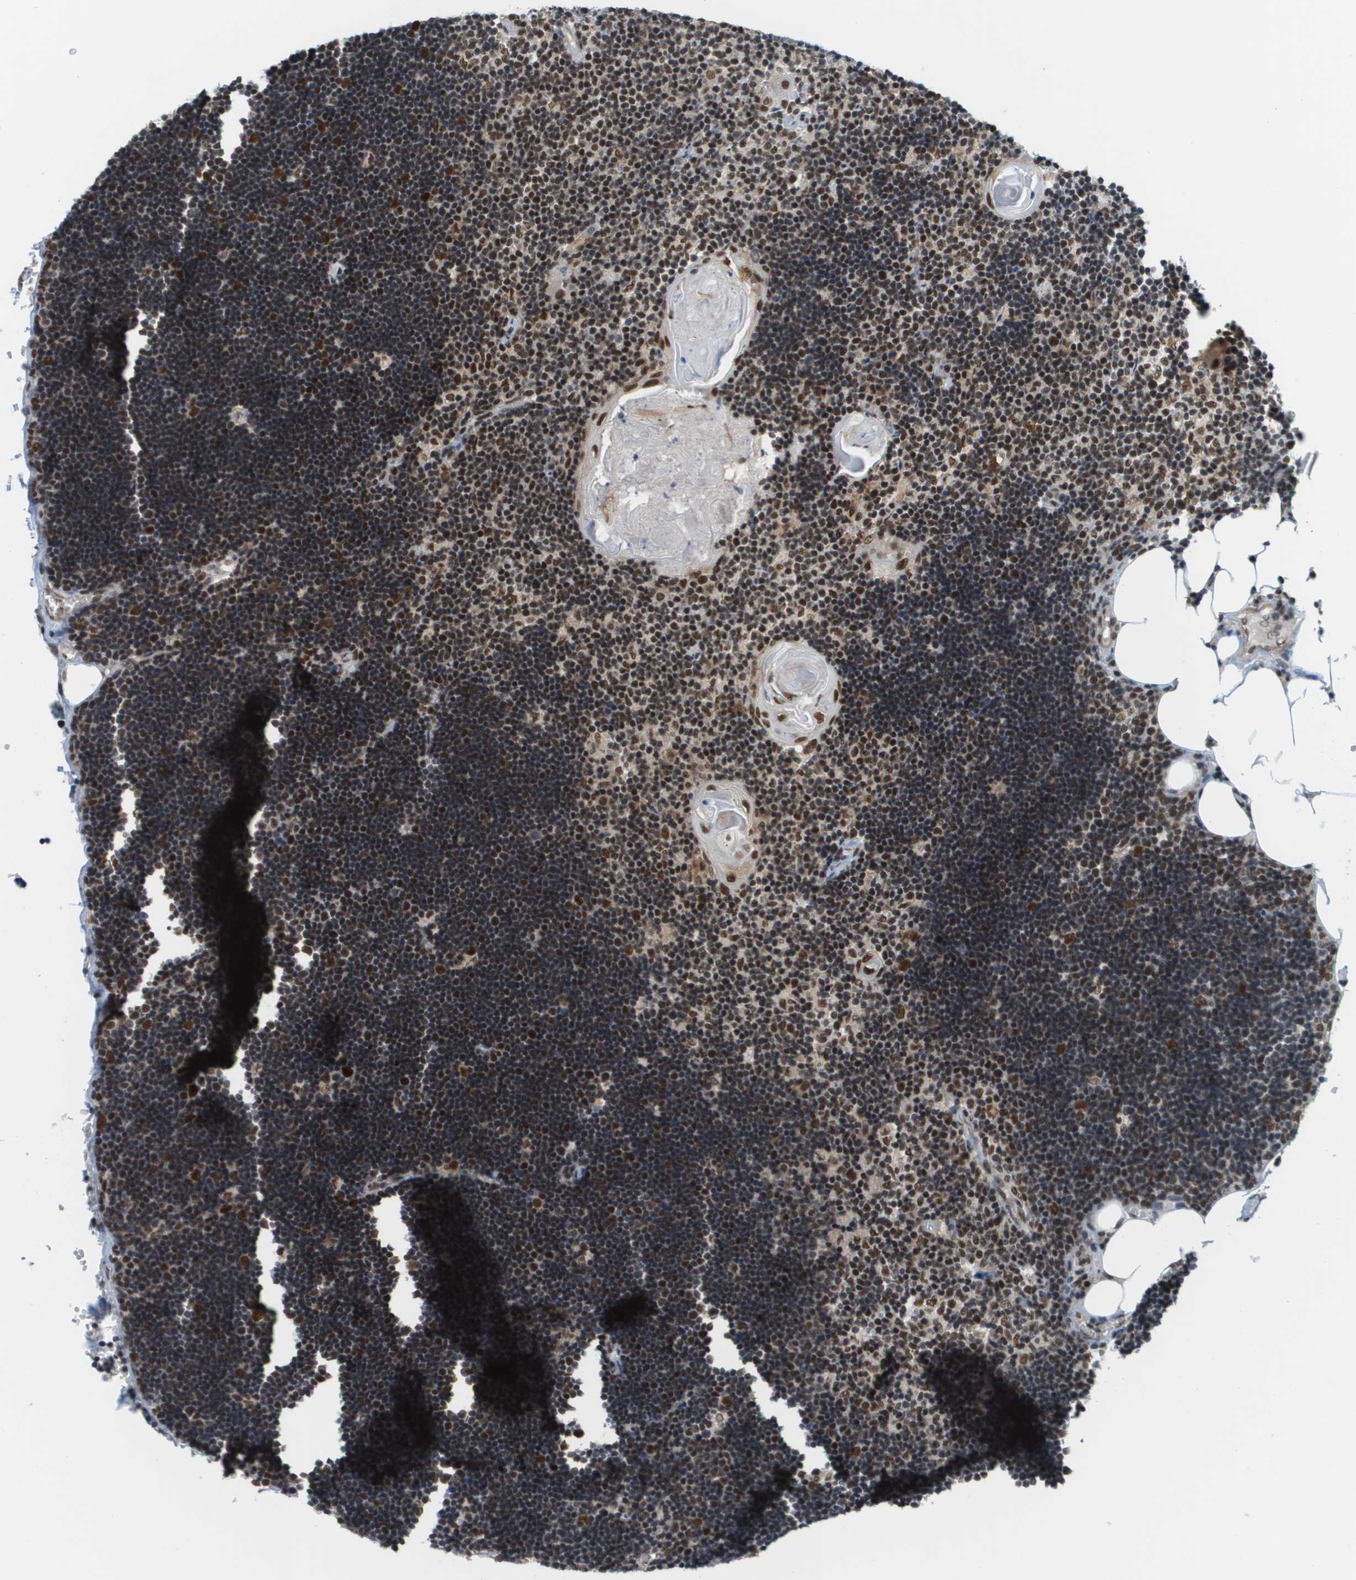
{"staining": {"intensity": "moderate", "quantity": "25%-75%", "location": "cytoplasmic/membranous,nuclear"}, "tissue": "lymph node", "cell_type": "Germinal center cells", "image_type": "normal", "snomed": [{"axis": "morphology", "description": "Normal tissue, NOS"}, {"axis": "topography", "description": "Lymph node"}], "caption": "IHC staining of unremarkable lymph node, which shows medium levels of moderate cytoplasmic/membranous,nuclear positivity in about 25%-75% of germinal center cells indicating moderate cytoplasmic/membranous,nuclear protein expression. The staining was performed using DAB (brown) for protein detection and nuclei were counterstained in hematoxylin (blue).", "gene": "PRCC", "patient": {"sex": "male", "age": 33}}